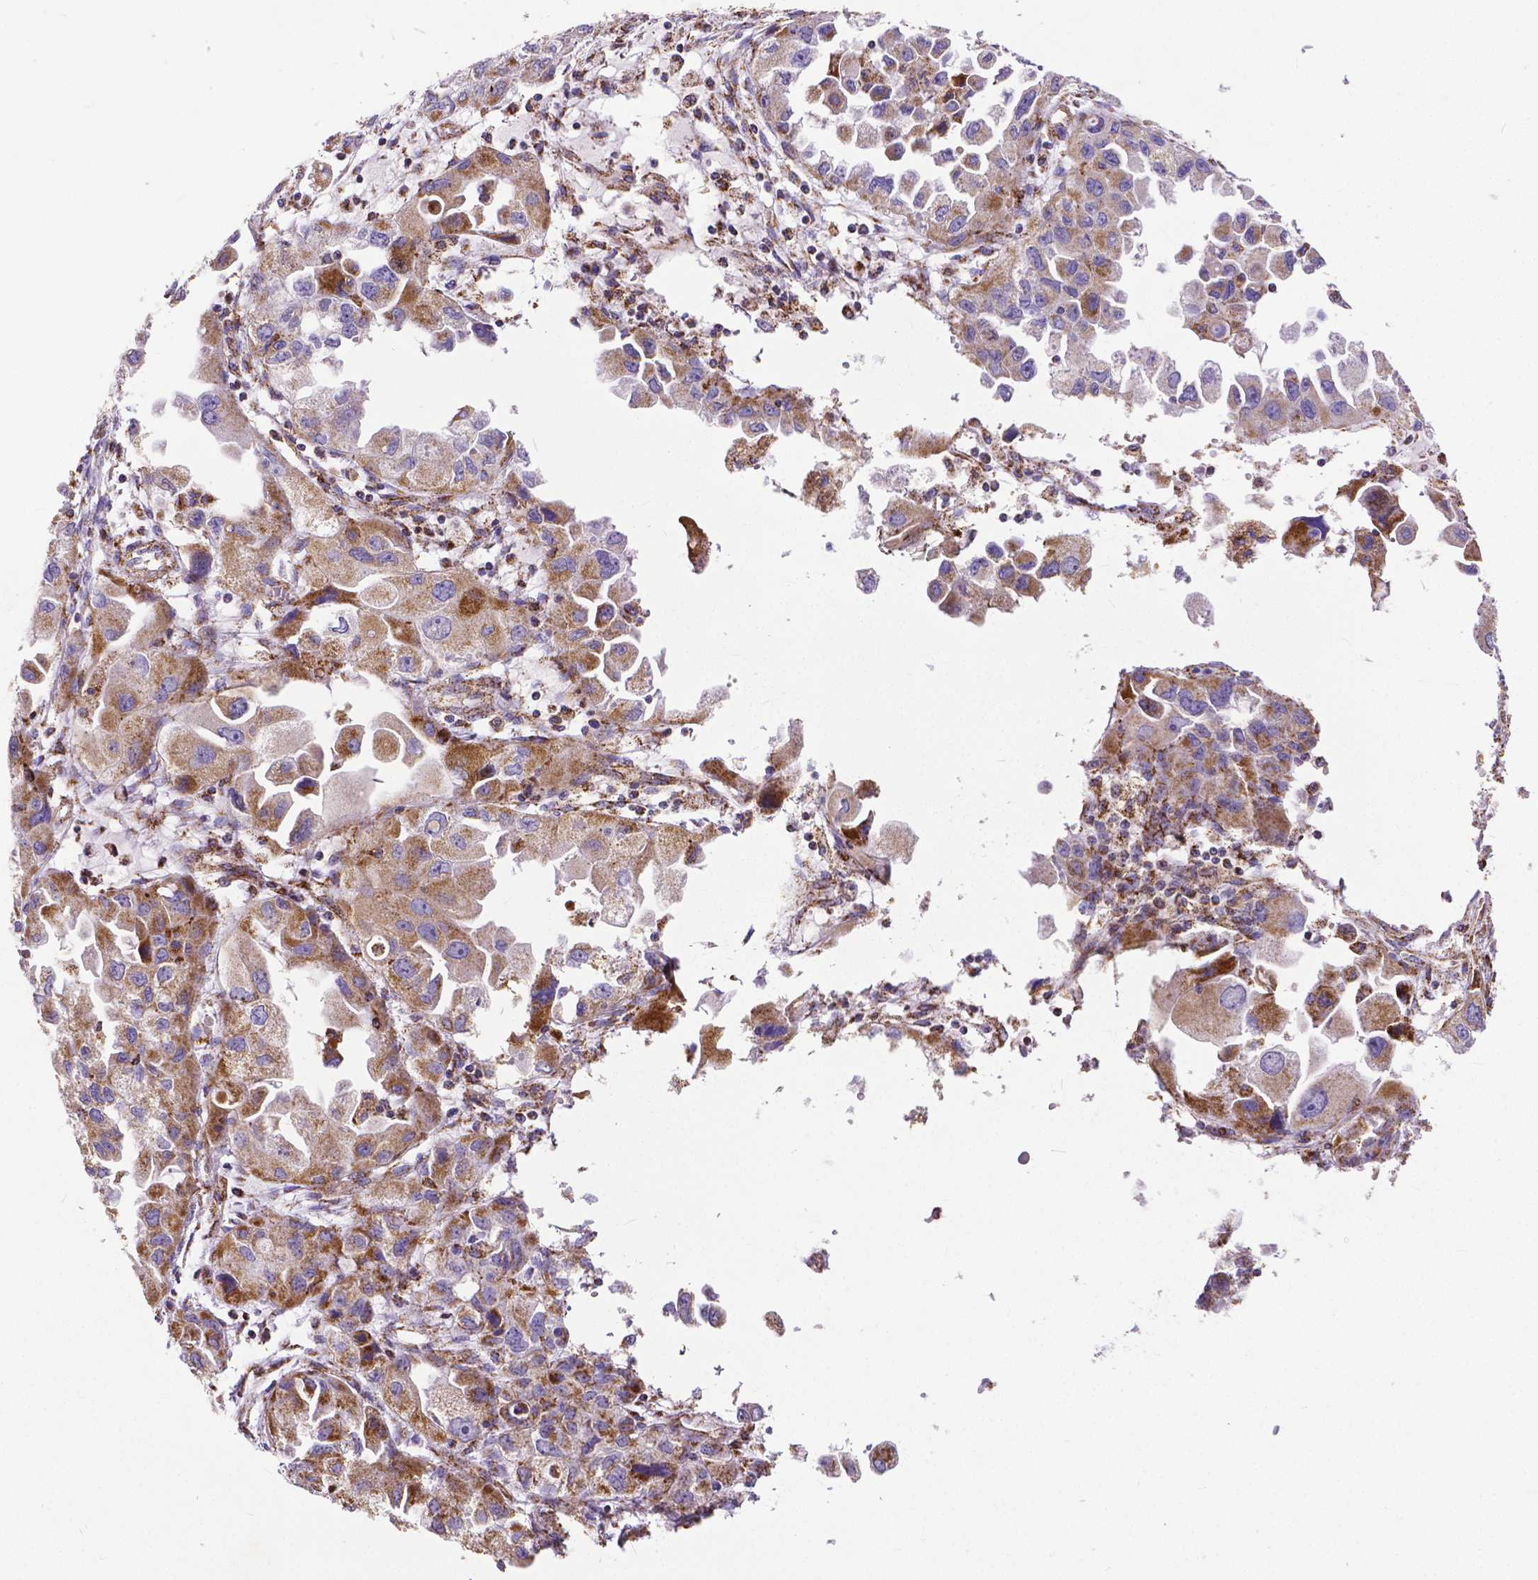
{"staining": {"intensity": "moderate", "quantity": ">75%", "location": "cytoplasmic/membranous"}, "tissue": "ovarian cancer", "cell_type": "Tumor cells", "image_type": "cancer", "snomed": [{"axis": "morphology", "description": "Cystadenocarcinoma, serous, NOS"}, {"axis": "topography", "description": "Ovary"}], "caption": "Ovarian serous cystadenocarcinoma stained with a brown dye shows moderate cytoplasmic/membranous positive positivity in about >75% of tumor cells.", "gene": "MACC1", "patient": {"sex": "female", "age": 84}}